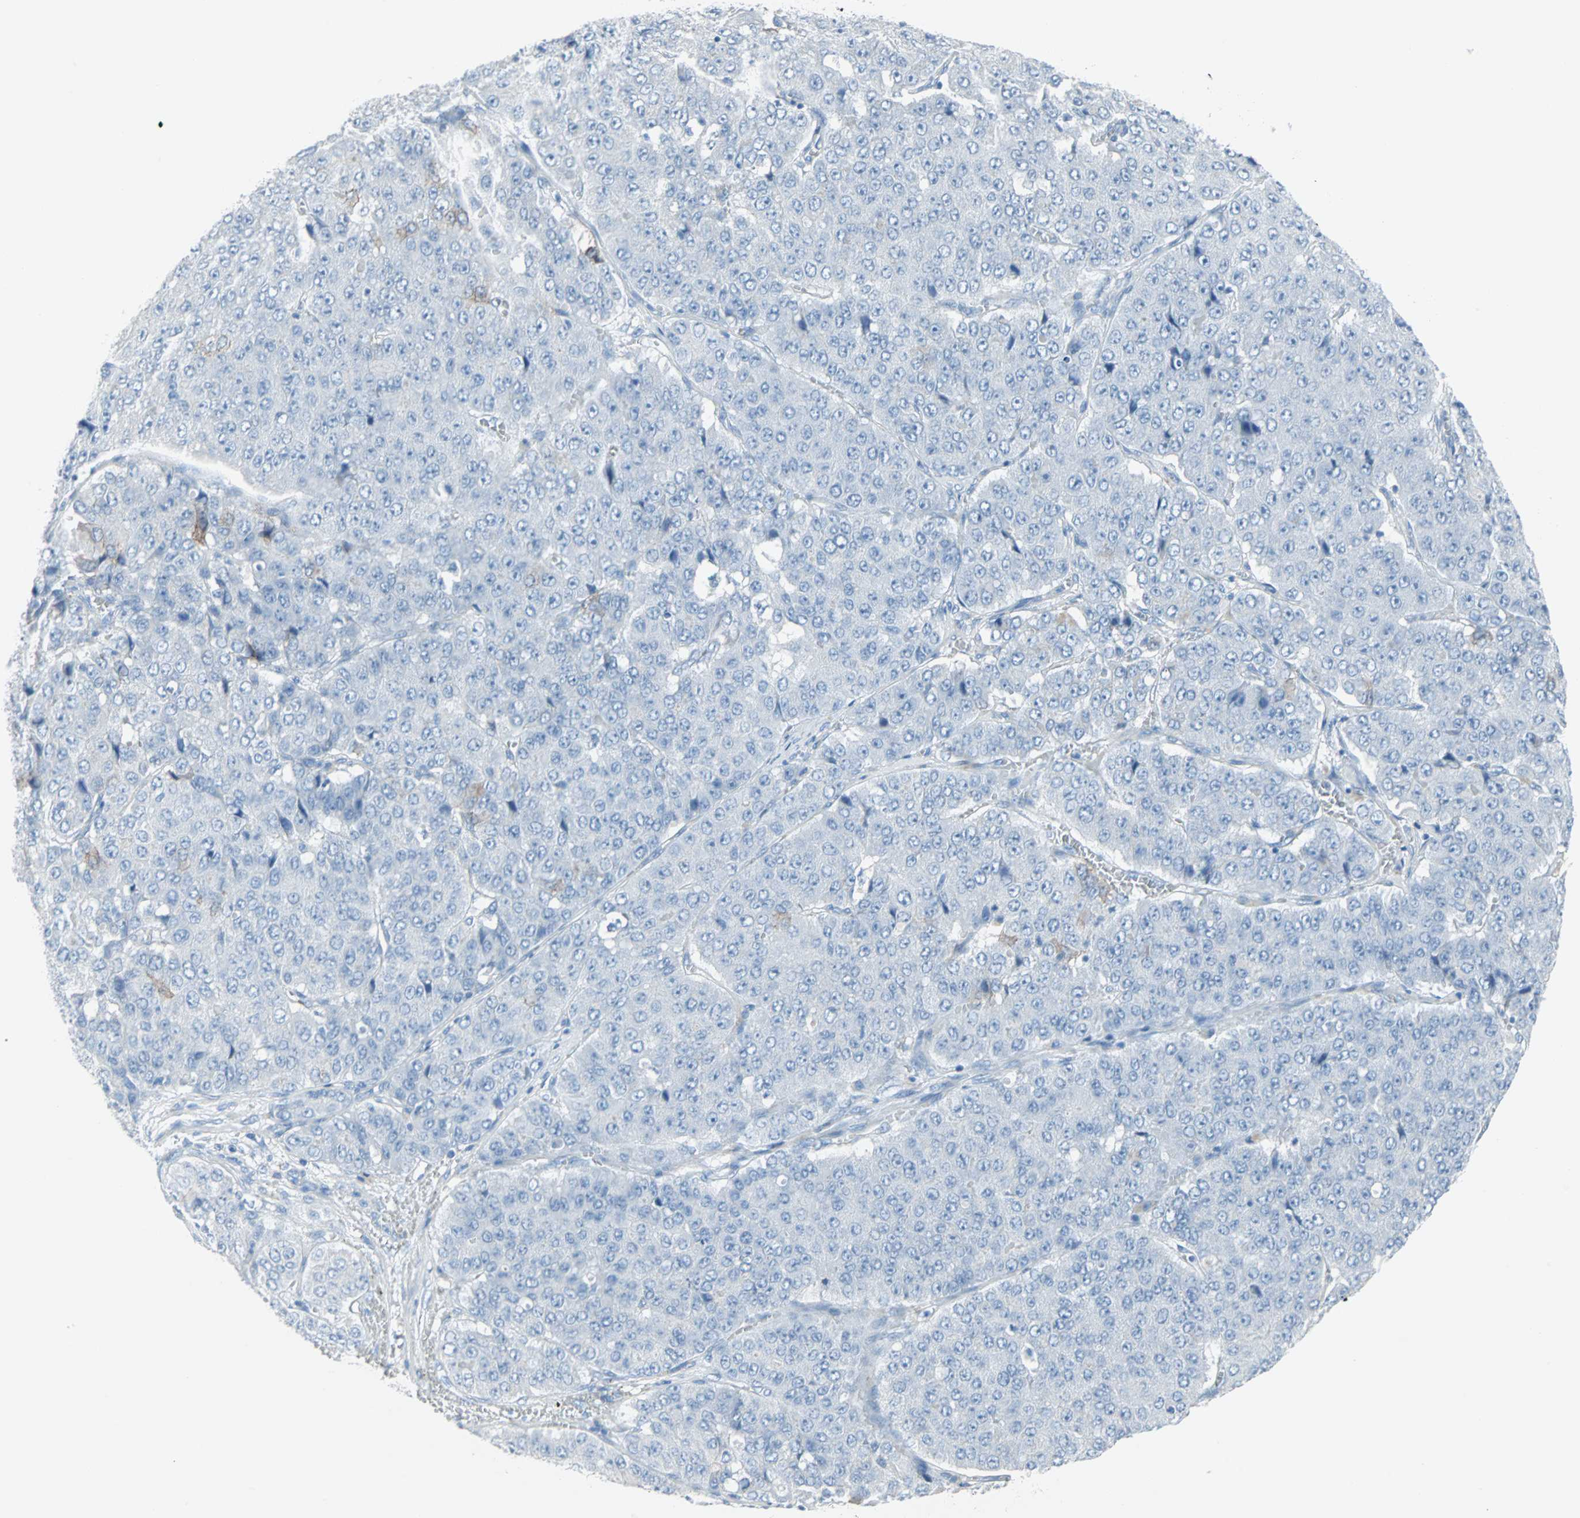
{"staining": {"intensity": "moderate", "quantity": "<25%", "location": "cytoplasmic/membranous"}, "tissue": "pancreatic cancer", "cell_type": "Tumor cells", "image_type": "cancer", "snomed": [{"axis": "morphology", "description": "Adenocarcinoma, NOS"}, {"axis": "topography", "description": "Pancreas"}], "caption": "Moderate cytoplasmic/membranous protein positivity is seen in approximately <25% of tumor cells in pancreatic cancer (adenocarcinoma).", "gene": "STX1A", "patient": {"sex": "male", "age": 50}}